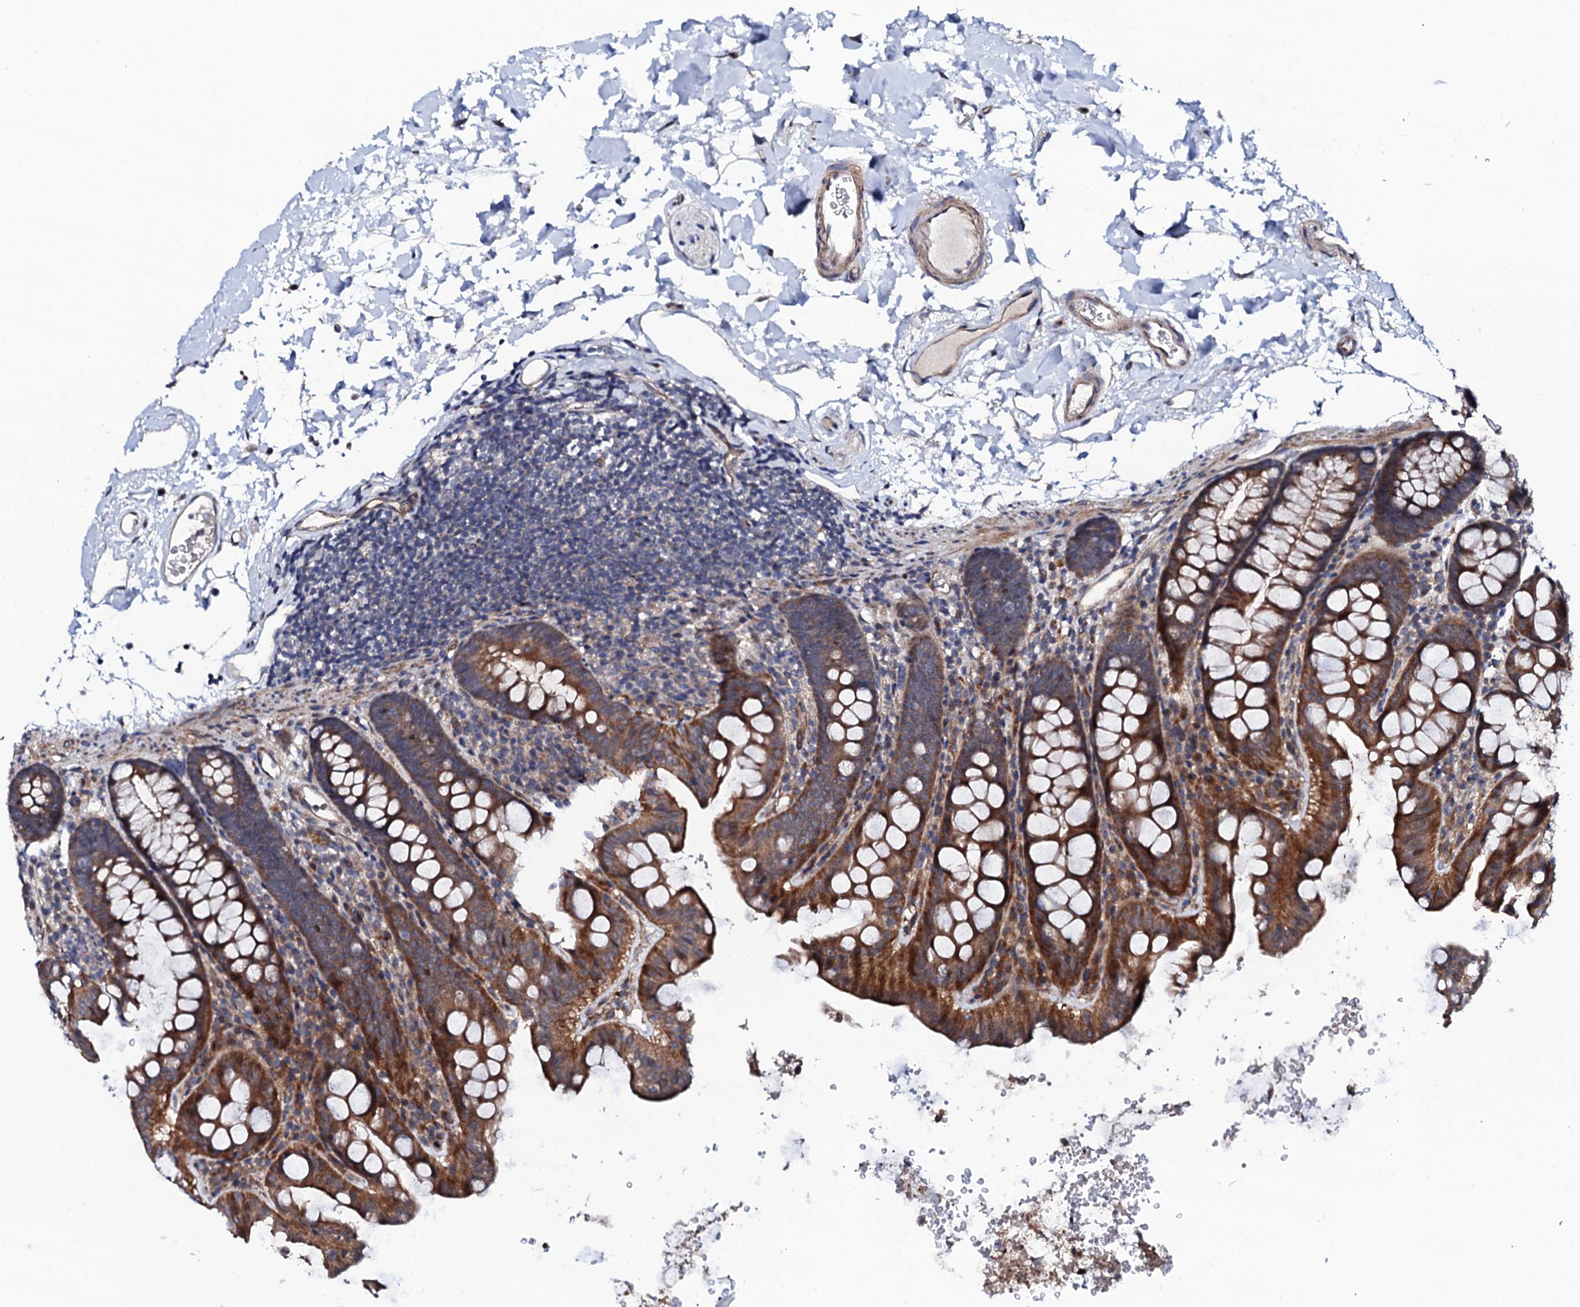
{"staining": {"intensity": "moderate", "quantity": ">75%", "location": "cytoplasmic/membranous"}, "tissue": "colon", "cell_type": "Endothelial cells", "image_type": "normal", "snomed": [{"axis": "morphology", "description": "Normal tissue, NOS"}, {"axis": "topography", "description": "Colon"}], "caption": "The histopathology image demonstrates staining of normal colon, revealing moderate cytoplasmic/membranous protein expression (brown color) within endothelial cells.", "gene": "CIAO2A", "patient": {"sex": "male", "age": 75}}